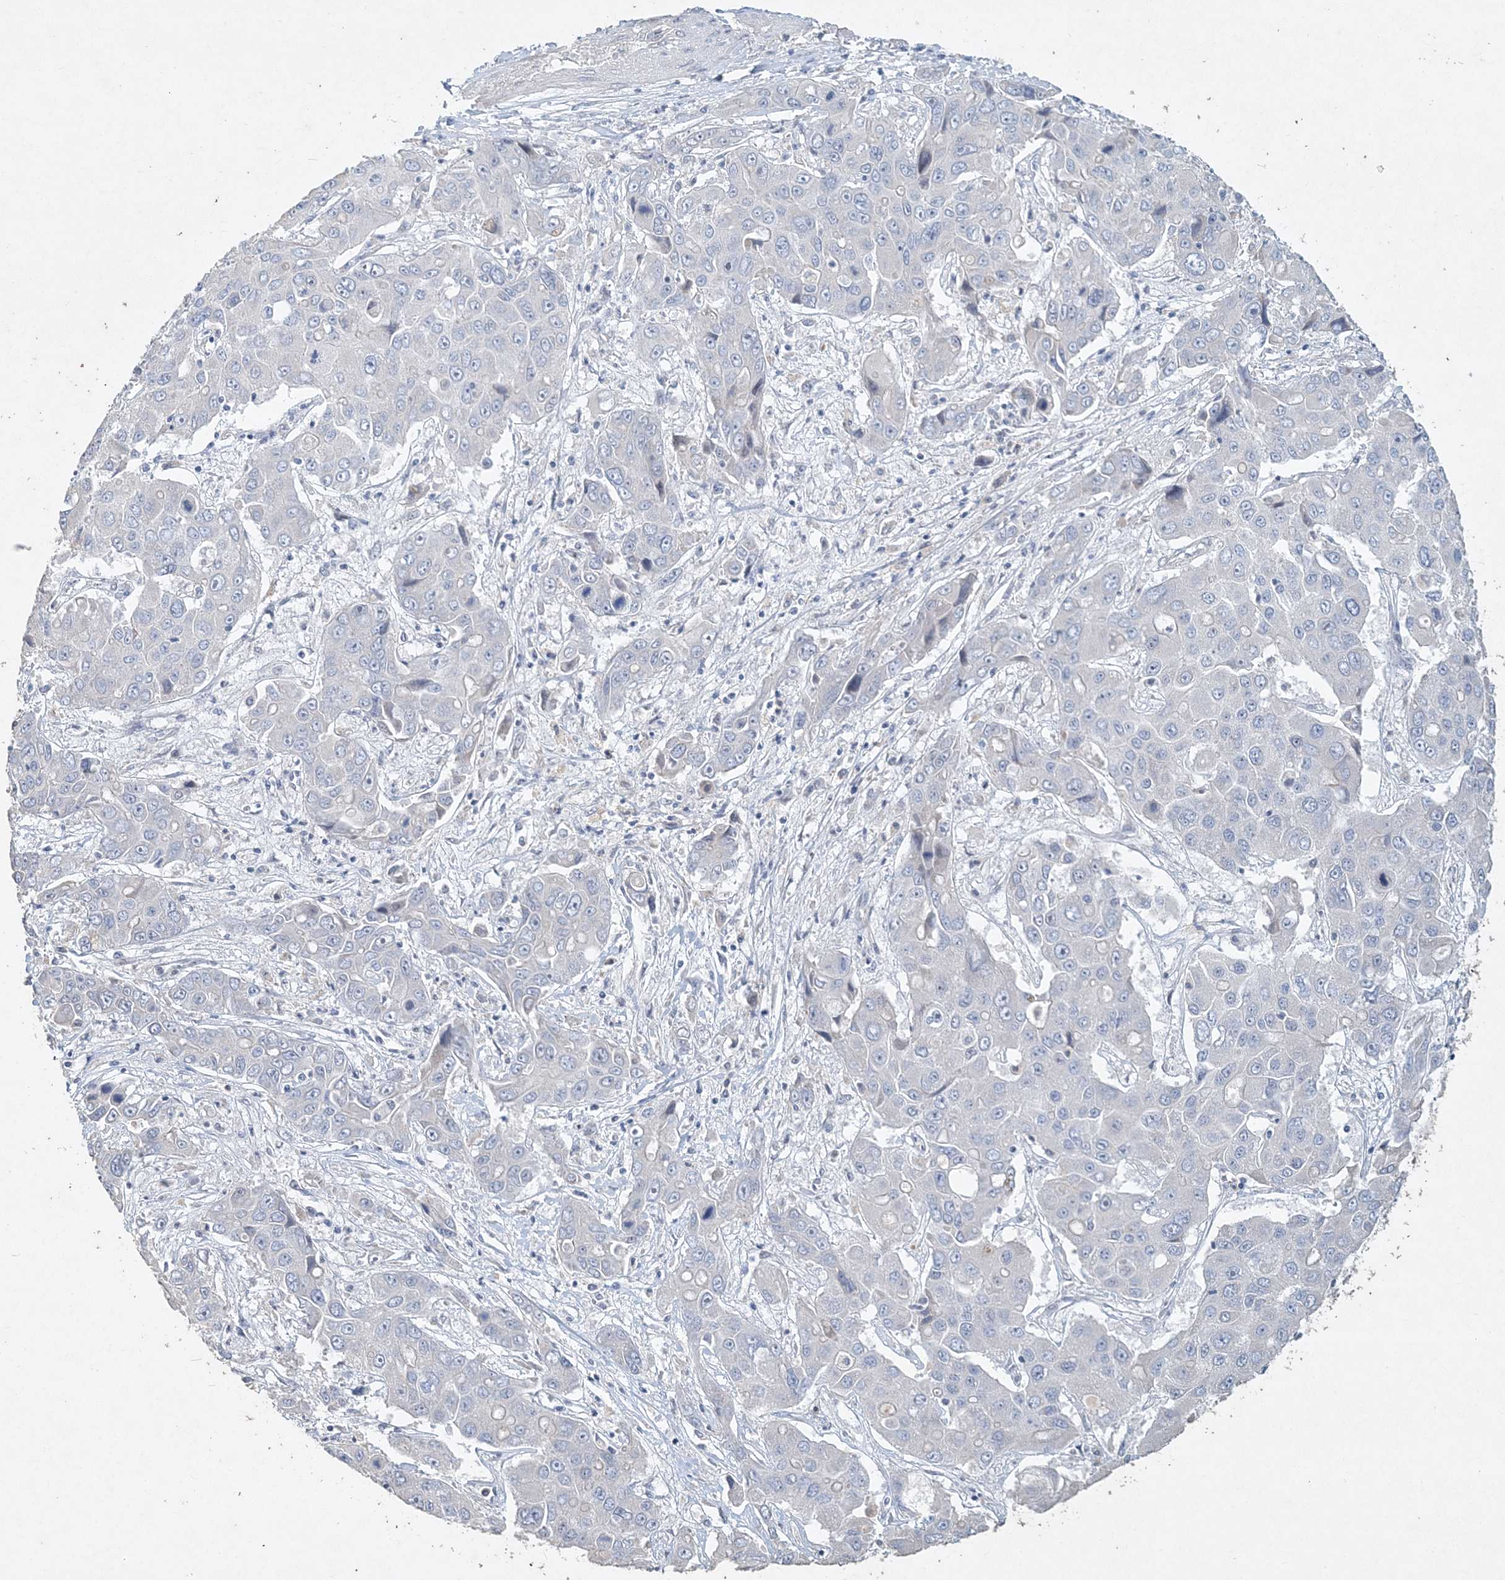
{"staining": {"intensity": "negative", "quantity": "none", "location": "none"}, "tissue": "liver cancer", "cell_type": "Tumor cells", "image_type": "cancer", "snomed": [{"axis": "morphology", "description": "Cholangiocarcinoma"}, {"axis": "topography", "description": "Liver"}], "caption": "An immunohistochemistry (IHC) micrograph of liver cancer (cholangiocarcinoma) is shown. There is no staining in tumor cells of liver cancer (cholangiocarcinoma). The staining is performed using DAB (3,3'-diaminobenzidine) brown chromogen with nuclei counter-stained in using hematoxylin.", "gene": "DNAH5", "patient": {"sex": "male", "age": 67}}